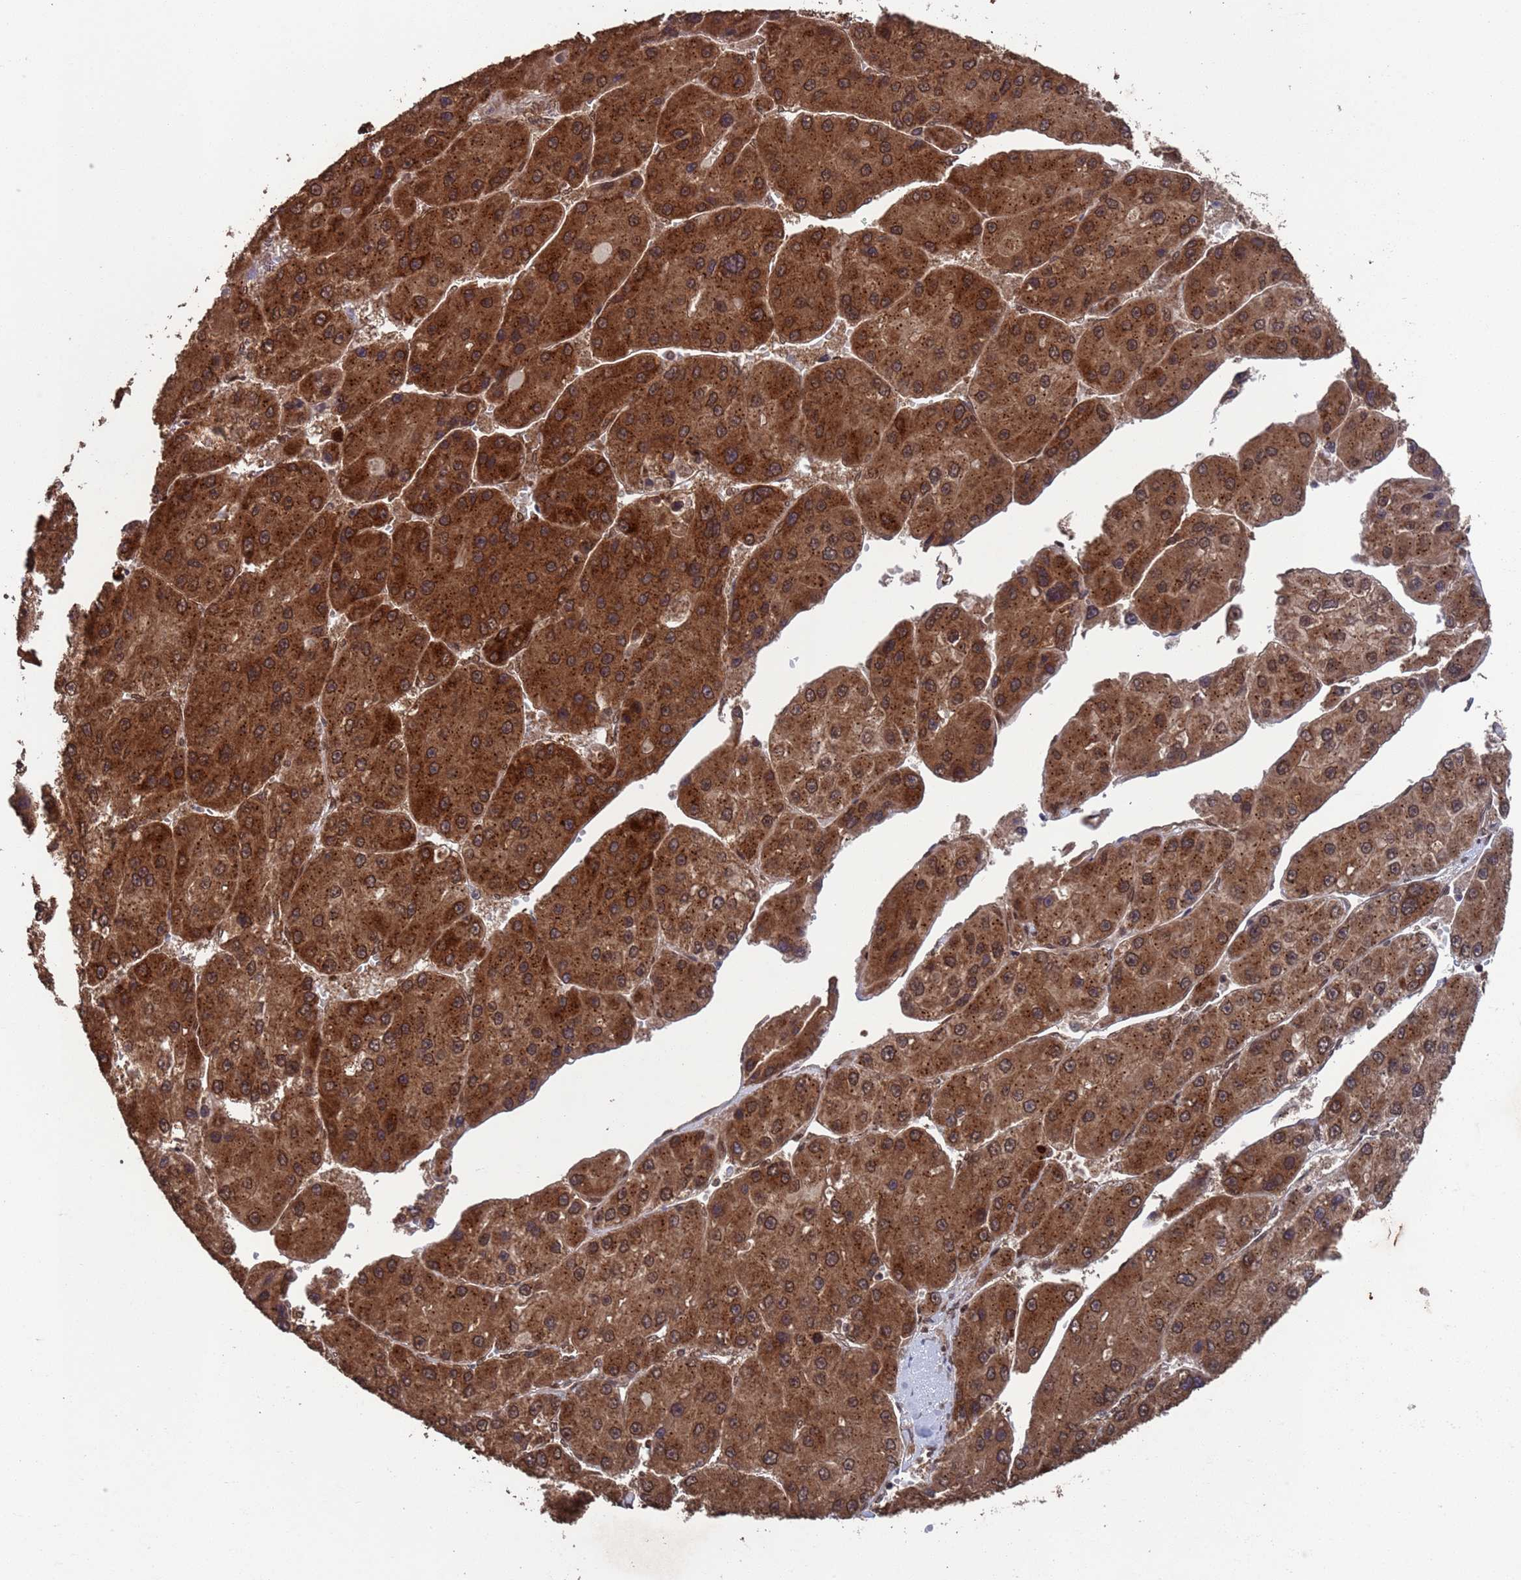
{"staining": {"intensity": "moderate", "quantity": ">75%", "location": "cytoplasmic/membranous"}, "tissue": "liver cancer", "cell_type": "Tumor cells", "image_type": "cancer", "snomed": [{"axis": "morphology", "description": "Carcinoma, Hepatocellular, NOS"}, {"axis": "topography", "description": "Liver"}], "caption": "About >75% of tumor cells in liver cancer show moderate cytoplasmic/membranous protein positivity as visualized by brown immunohistochemical staining.", "gene": "FUBP3", "patient": {"sex": "female", "age": 73}}